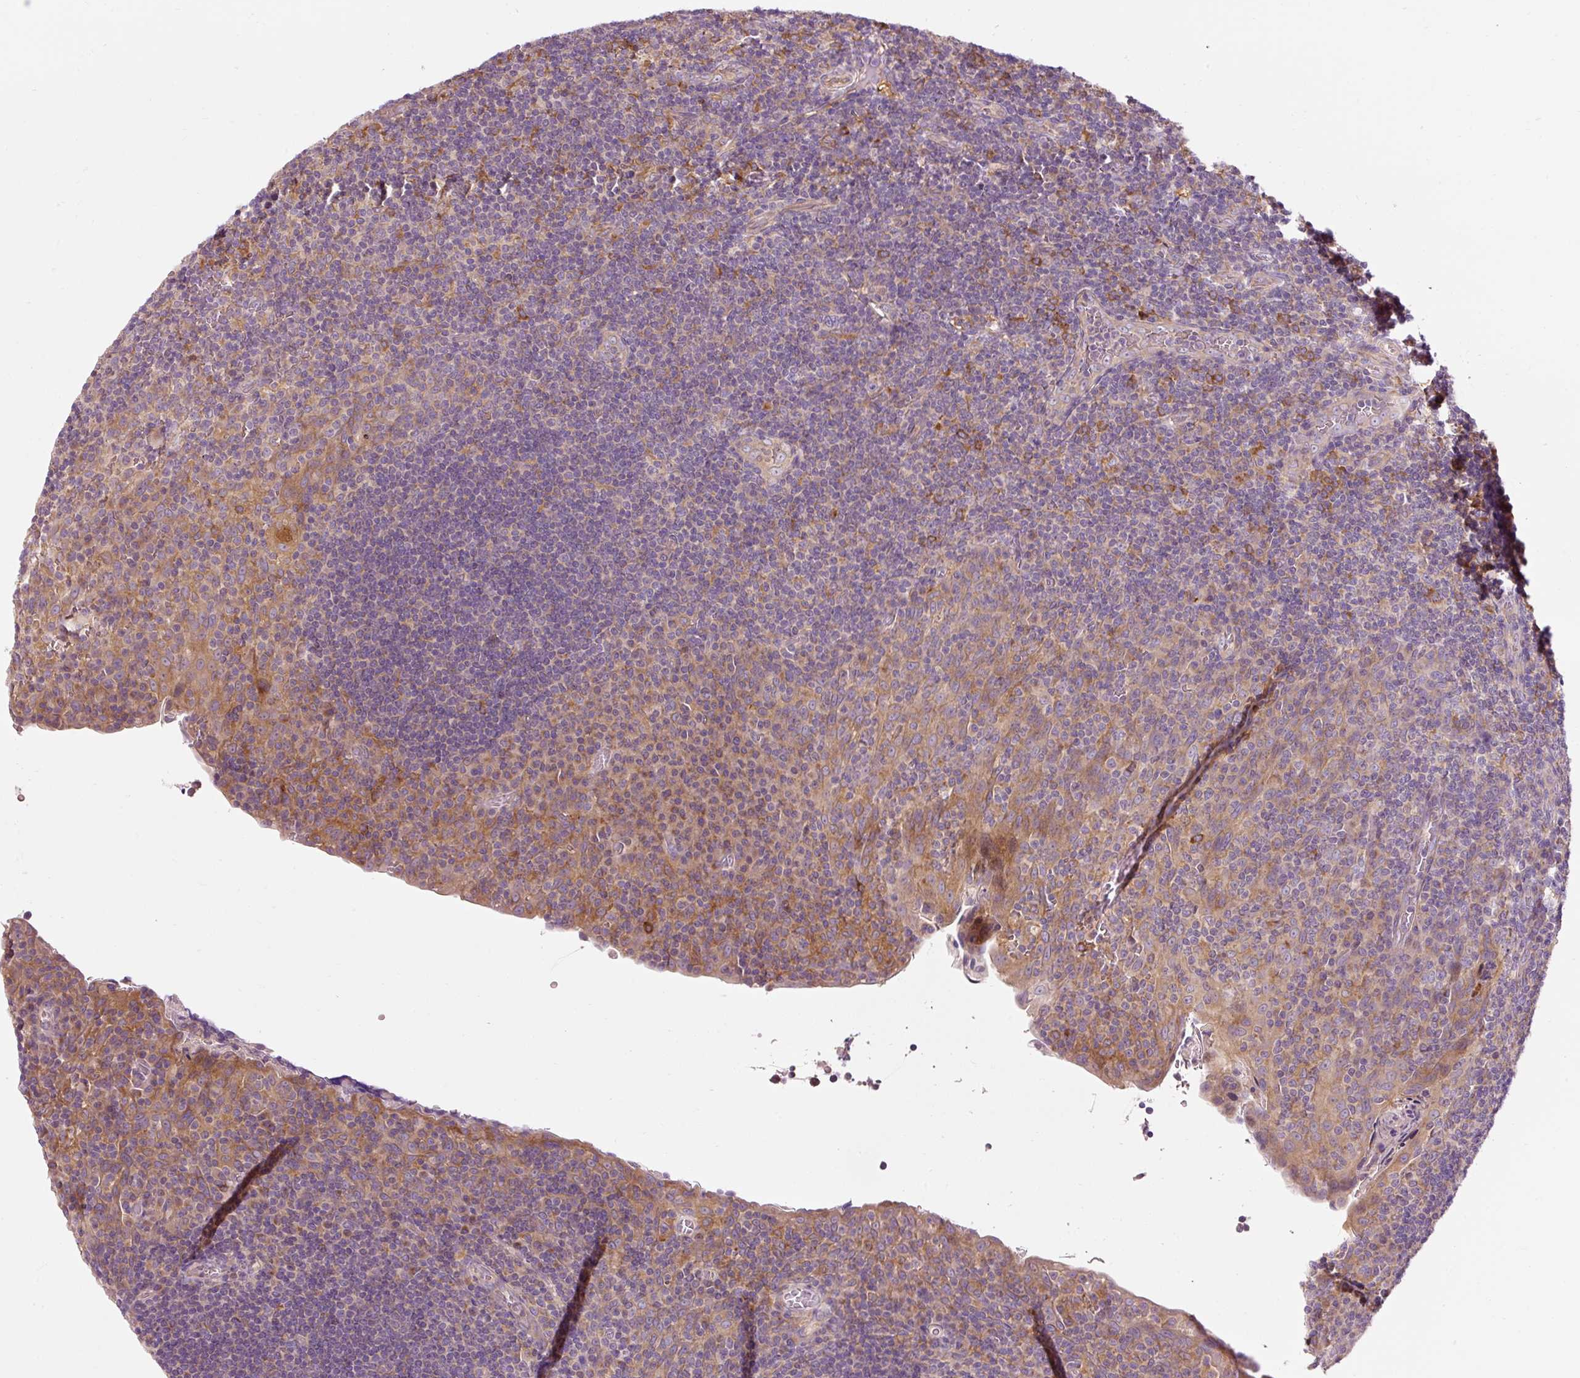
{"staining": {"intensity": "moderate", "quantity": "<25%", "location": "cytoplasmic/membranous"}, "tissue": "tonsil", "cell_type": "Germinal center cells", "image_type": "normal", "snomed": [{"axis": "morphology", "description": "Normal tissue, NOS"}, {"axis": "topography", "description": "Tonsil"}], "caption": "Protein staining reveals moderate cytoplasmic/membranous expression in about <25% of germinal center cells in normal tonsil.", "gene": "NAPA", "patient": {"sex": "male", "age": 17}}